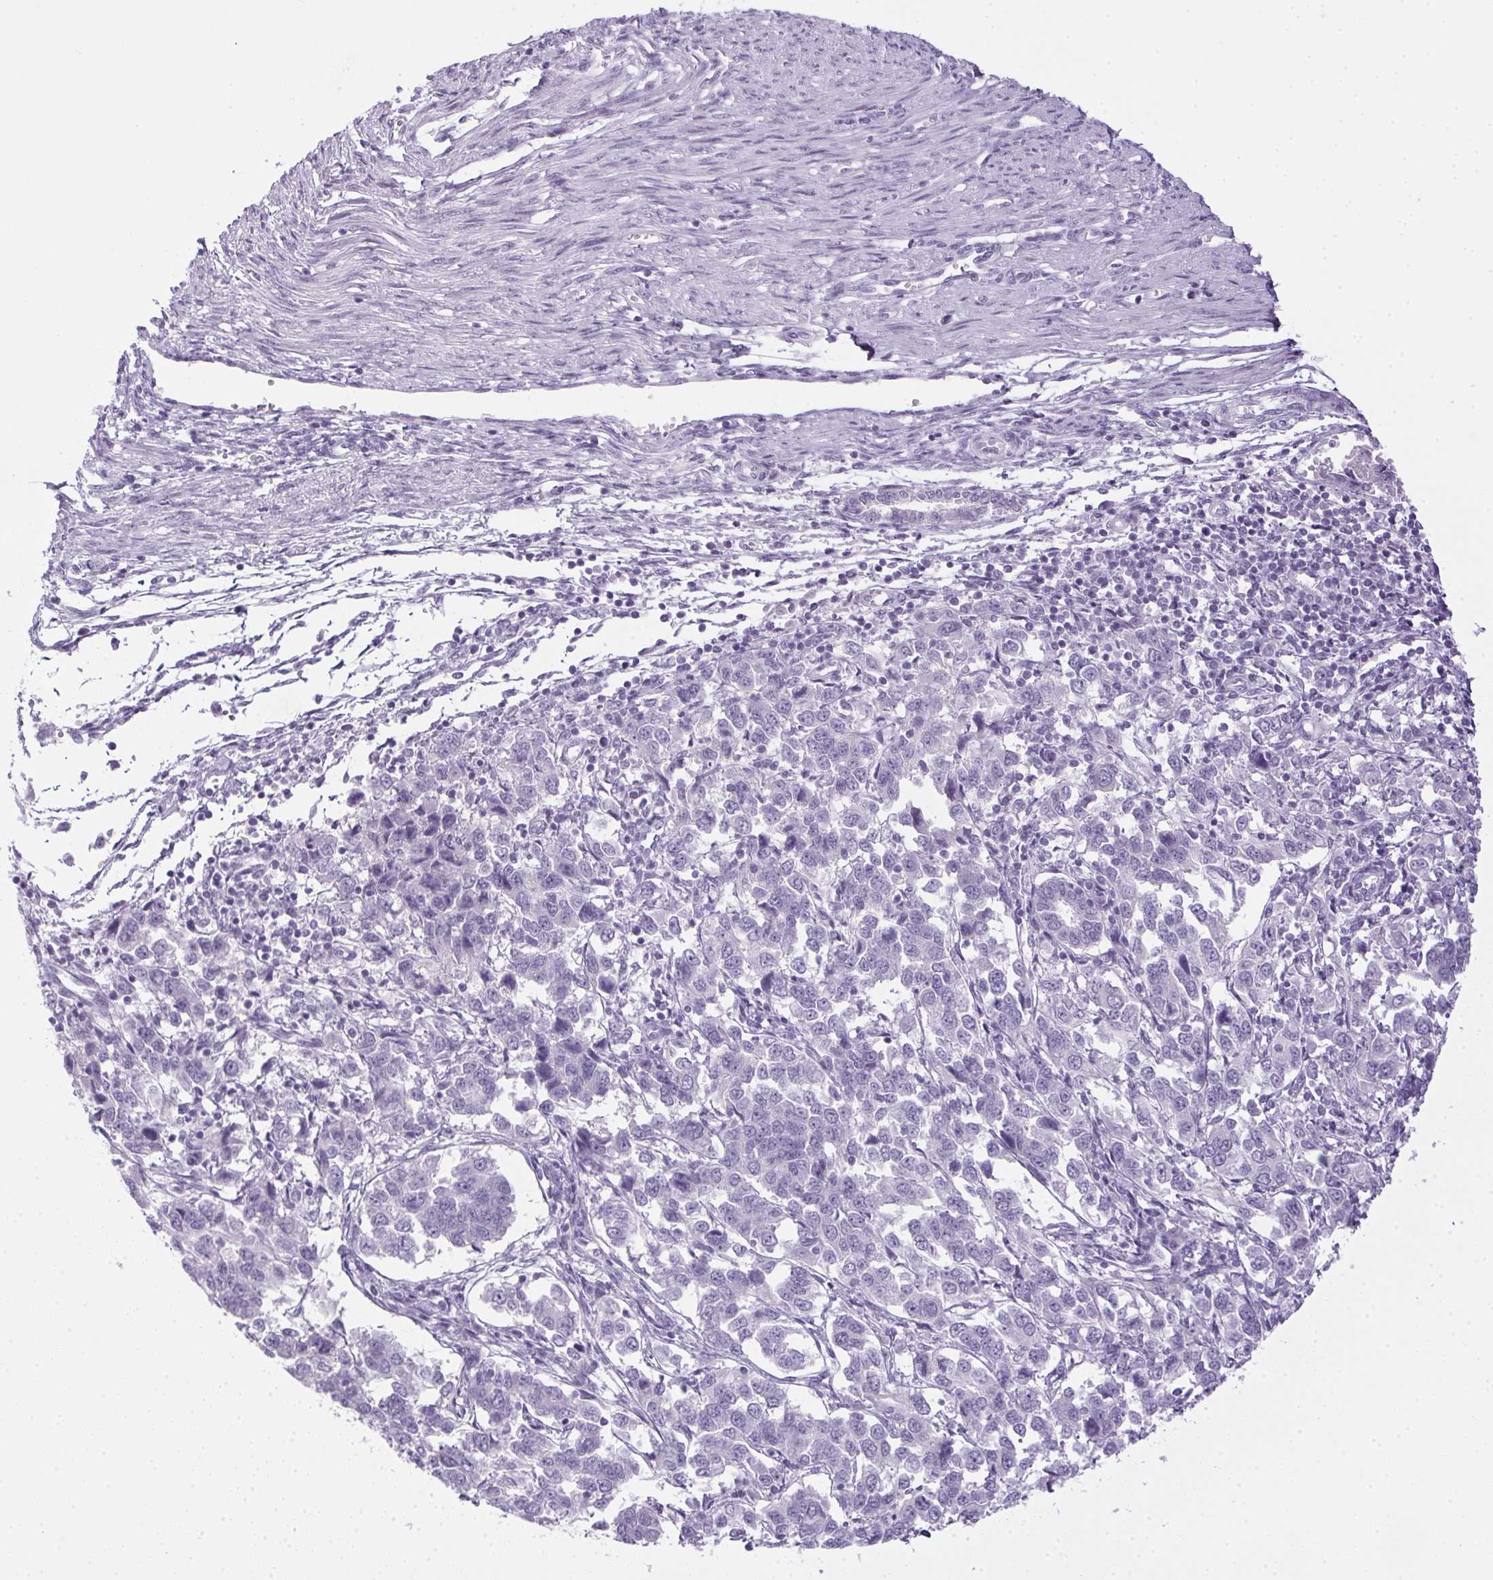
{"staining": {"intensity": "negative", "quantity": "none", "location": "none"}, "tissue": "endometrial cancer", "cell_type": "Tumor cells", "image_type": "cancer", "snomed": [{"axis": "morphology", "description": "Adenocarcinoma, NOS"}, {"axis": "topography", "description": "Endometrium"}], "caption": "The image shows no significant expression in tumor cells of endometrial cancer. (DAB (3,3'-diaminobenzidine) immunohistochemistry (IHC), high magnification).", "gene": "POPDC2", "patient": {"sex": "female", "age": 43}}